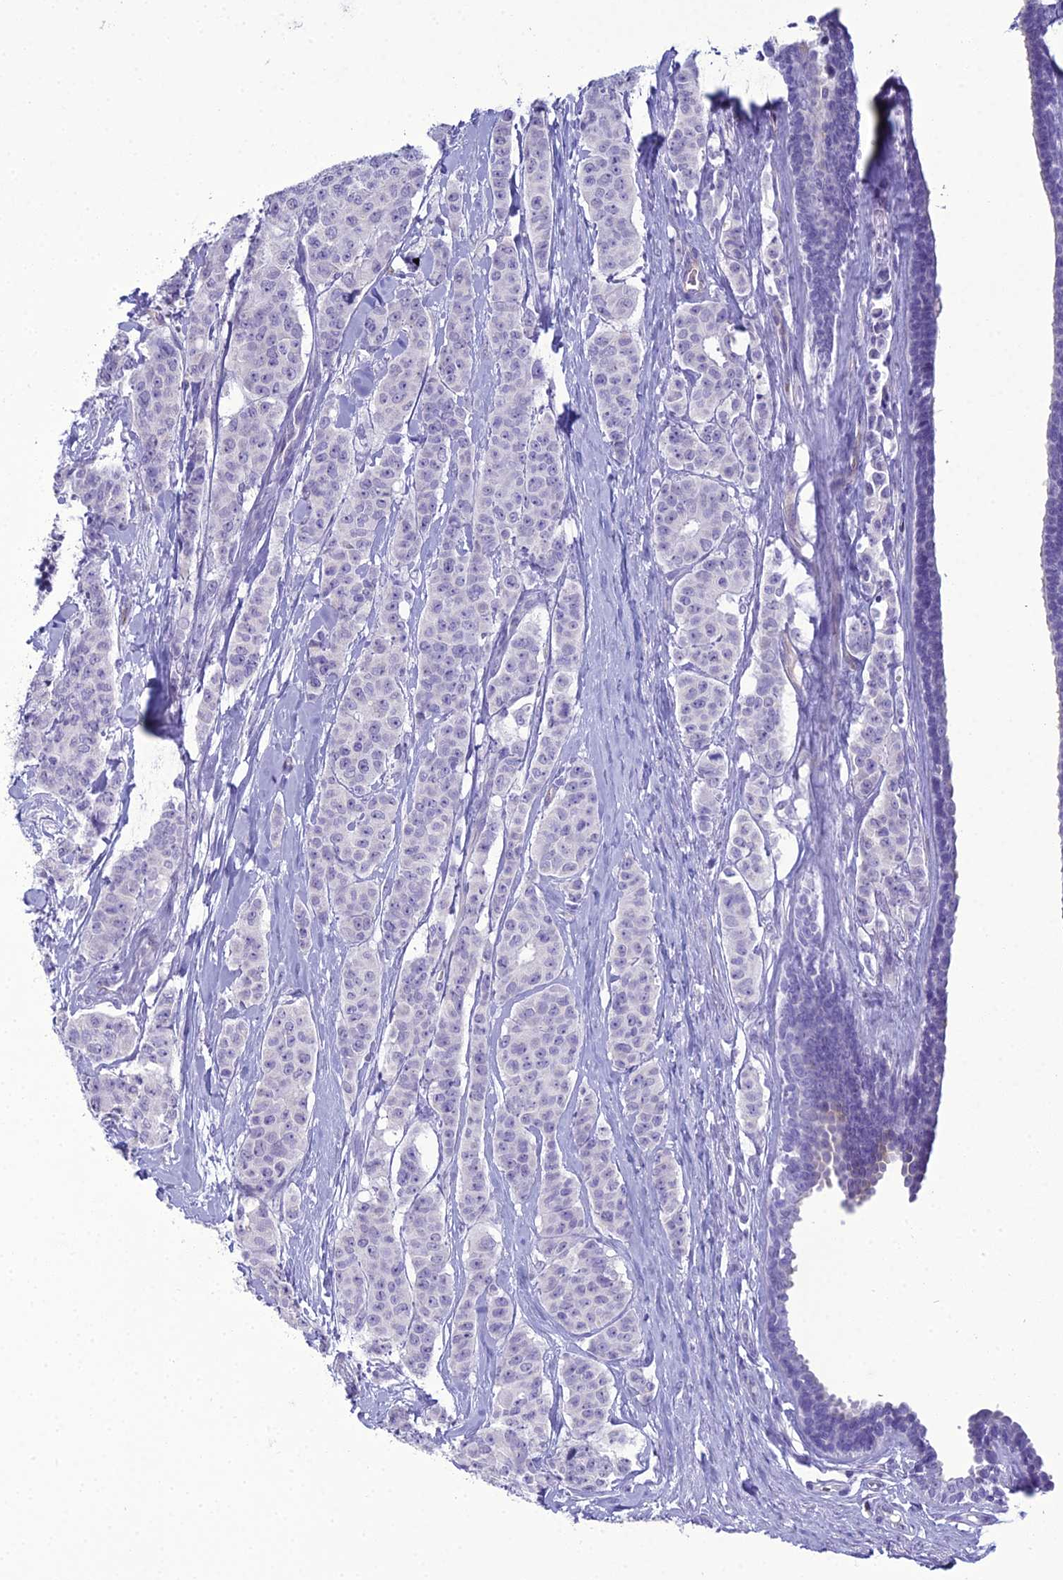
{"staining": {"intensity": "negative", "quantity": "none", "location": "none"}, "tissue": "breast cancer", "cell_type": "Tumor cells", "image_type": "cancer", "snomed": [{"axis": "morphology", "description": "Duct carcinoma"}, {"axis": "topography", "description": "Breast"}], "caption": "IHC of breast cancer reveals no positivity in tumor cells.", "gene": "ACE", "patient": {"sex": "female", "age": 40}}